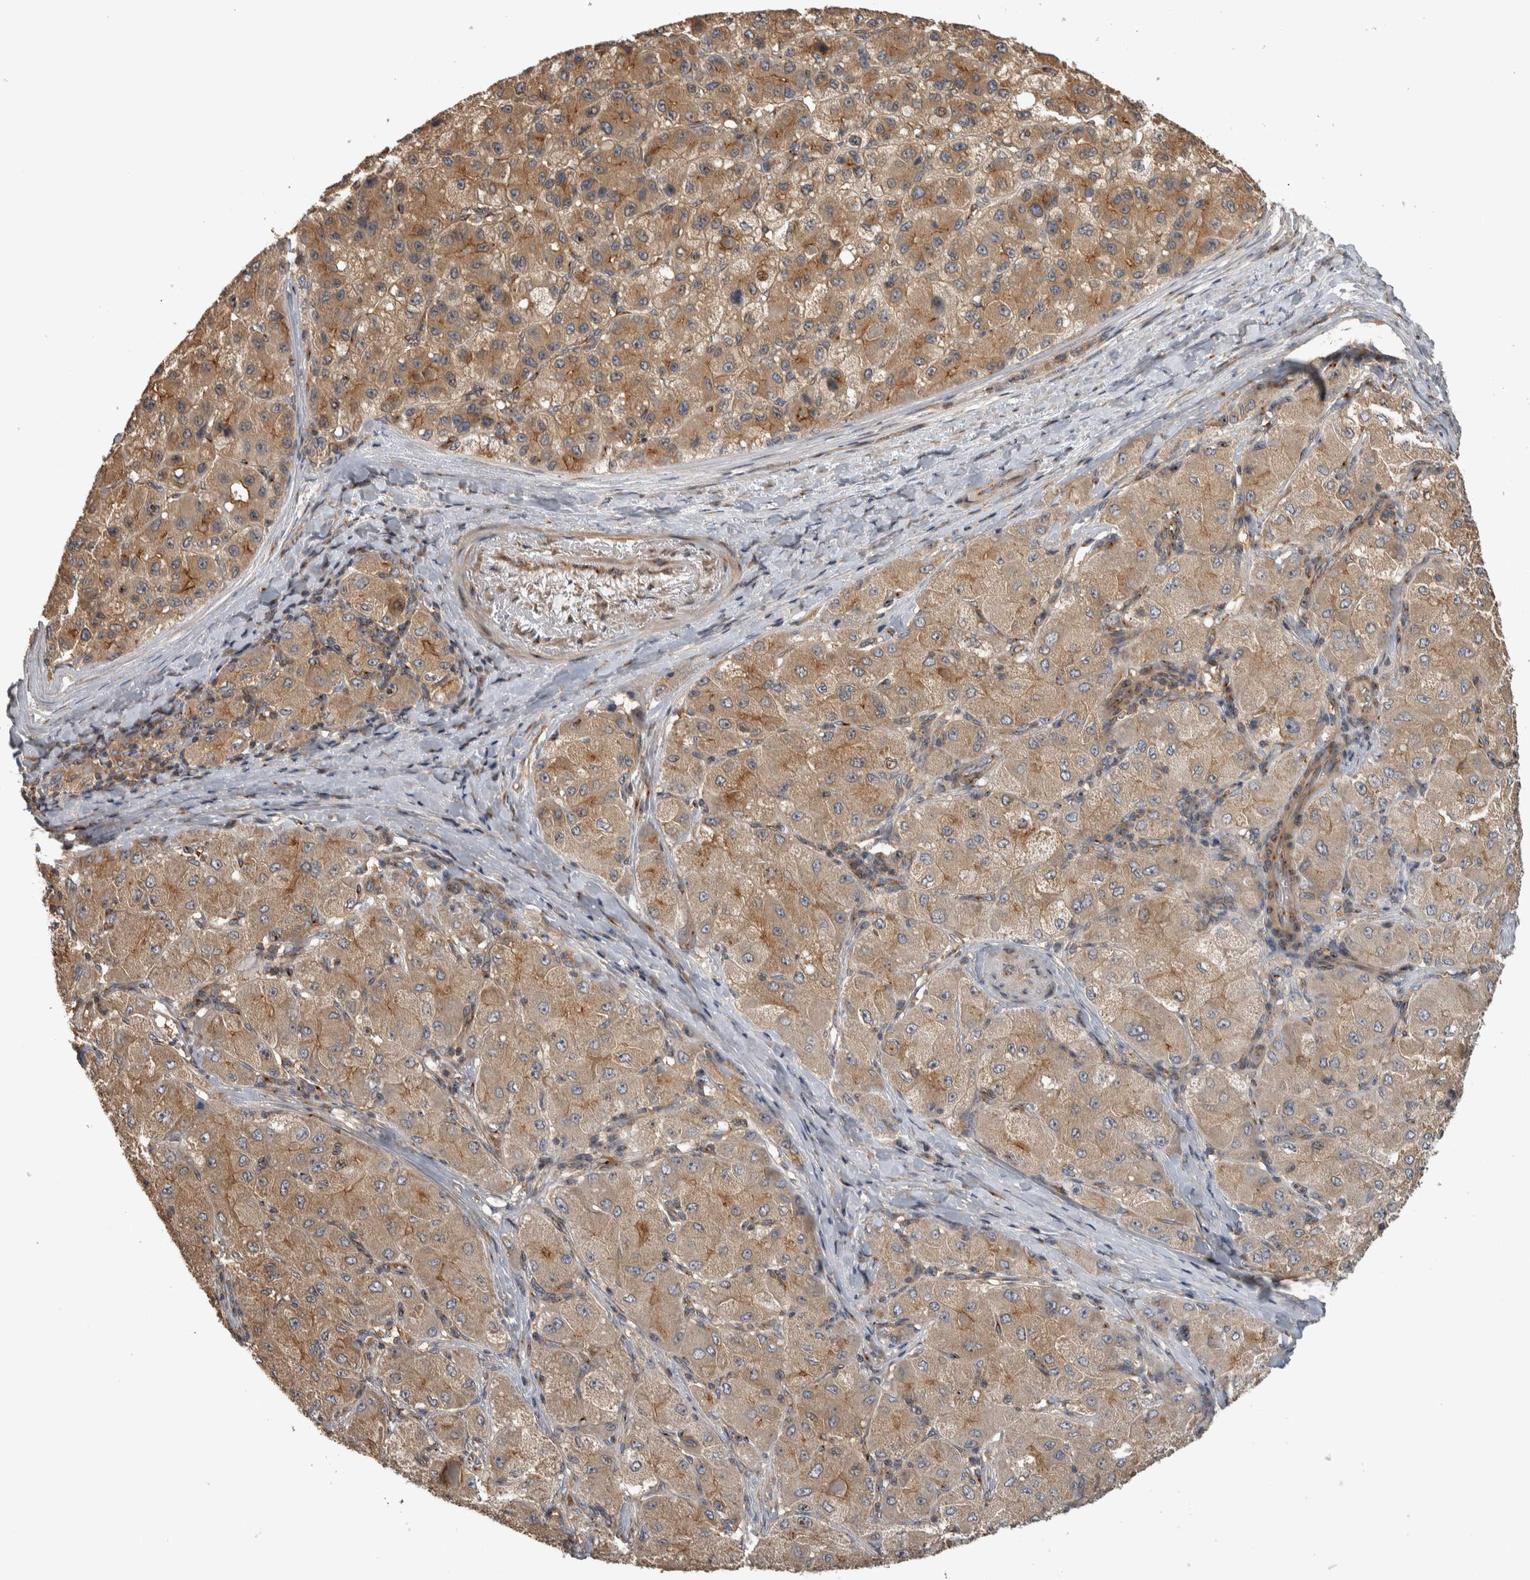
{"staining": {"intensity": "moderate", "quantity": ">75%", "location": "cytoplasmic/membranous"}, "tissue": "liver cancer", "cell_type": "Tumor cells", "image_type": "cancer", "snomed": [{"axis": "morphology", "description": "Carcinoma, Hepatocellular, NOS"}, {"axis": "topography", "description": "Liver"}], "caption": "Immunohistochemistry (IHC) of liver hepatocellular carcinoma demonstrates medium levels of moderate cytoplasmic/membranous staining in approximately >75% of tumor cells.", "gene": "IFRD1", "patient": {"sex": "male", "age": 80}}